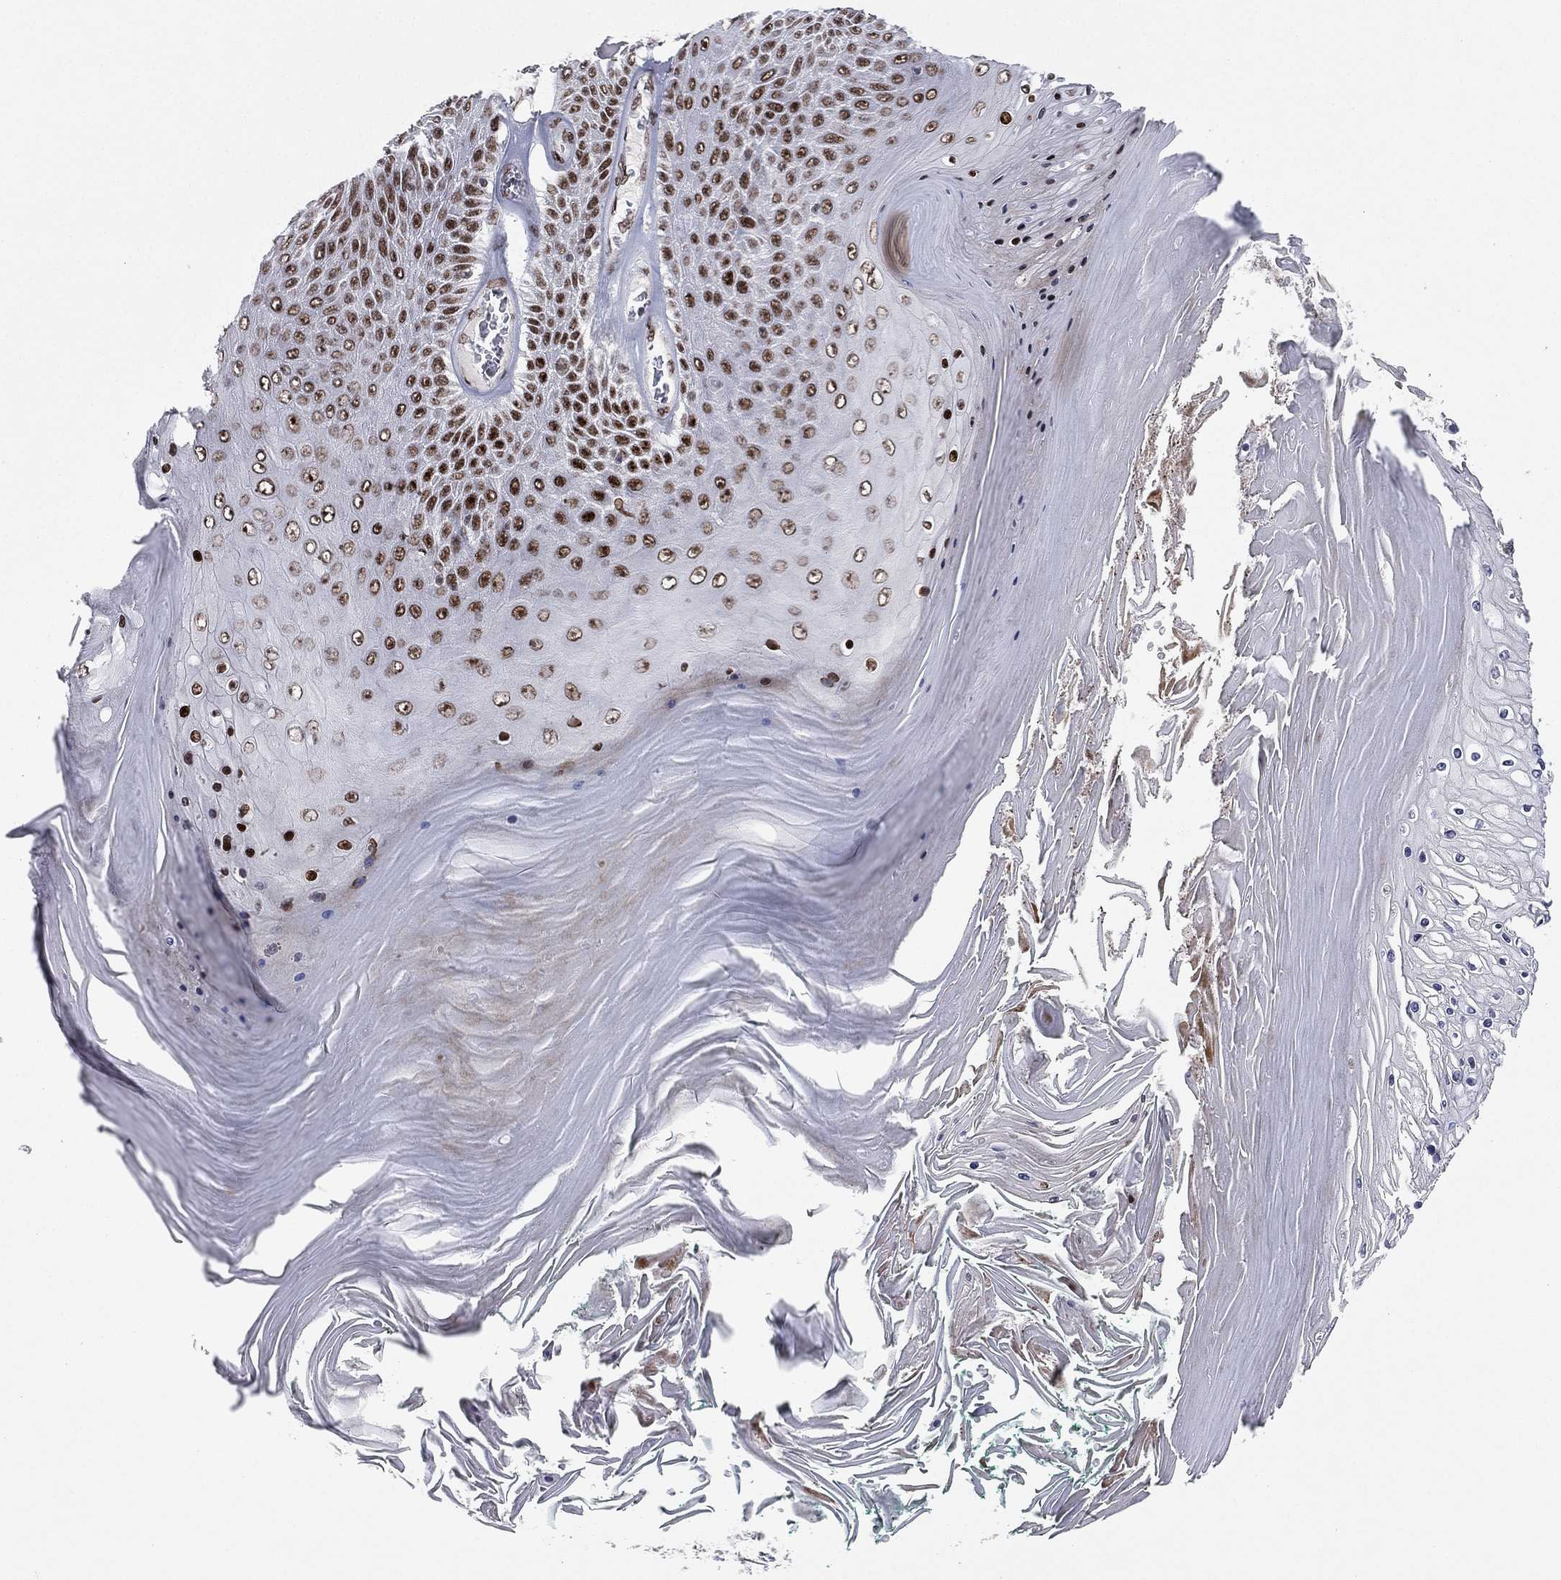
{"staining": {"intensity": "strong", "quantity": "<25%", "location": "nuclear"}, "tissue": "skin cancer", "cell_type": "Tumor cells", "image_type": "cancer", "snomed": [{"axis": "morphology", "description": "Squamous cell carcinoma, NOS"}, {"axis": "topography", "description": "Skin"}], "caption": "Strong nuclear expression for a protein is appreciated in approximately <25% of tumor cells of squamous cell carcinoma (skin) using immunohistochemistry (IHC).", "gene": "RTF1", "patient": {"sex": "male", "age": 62}}